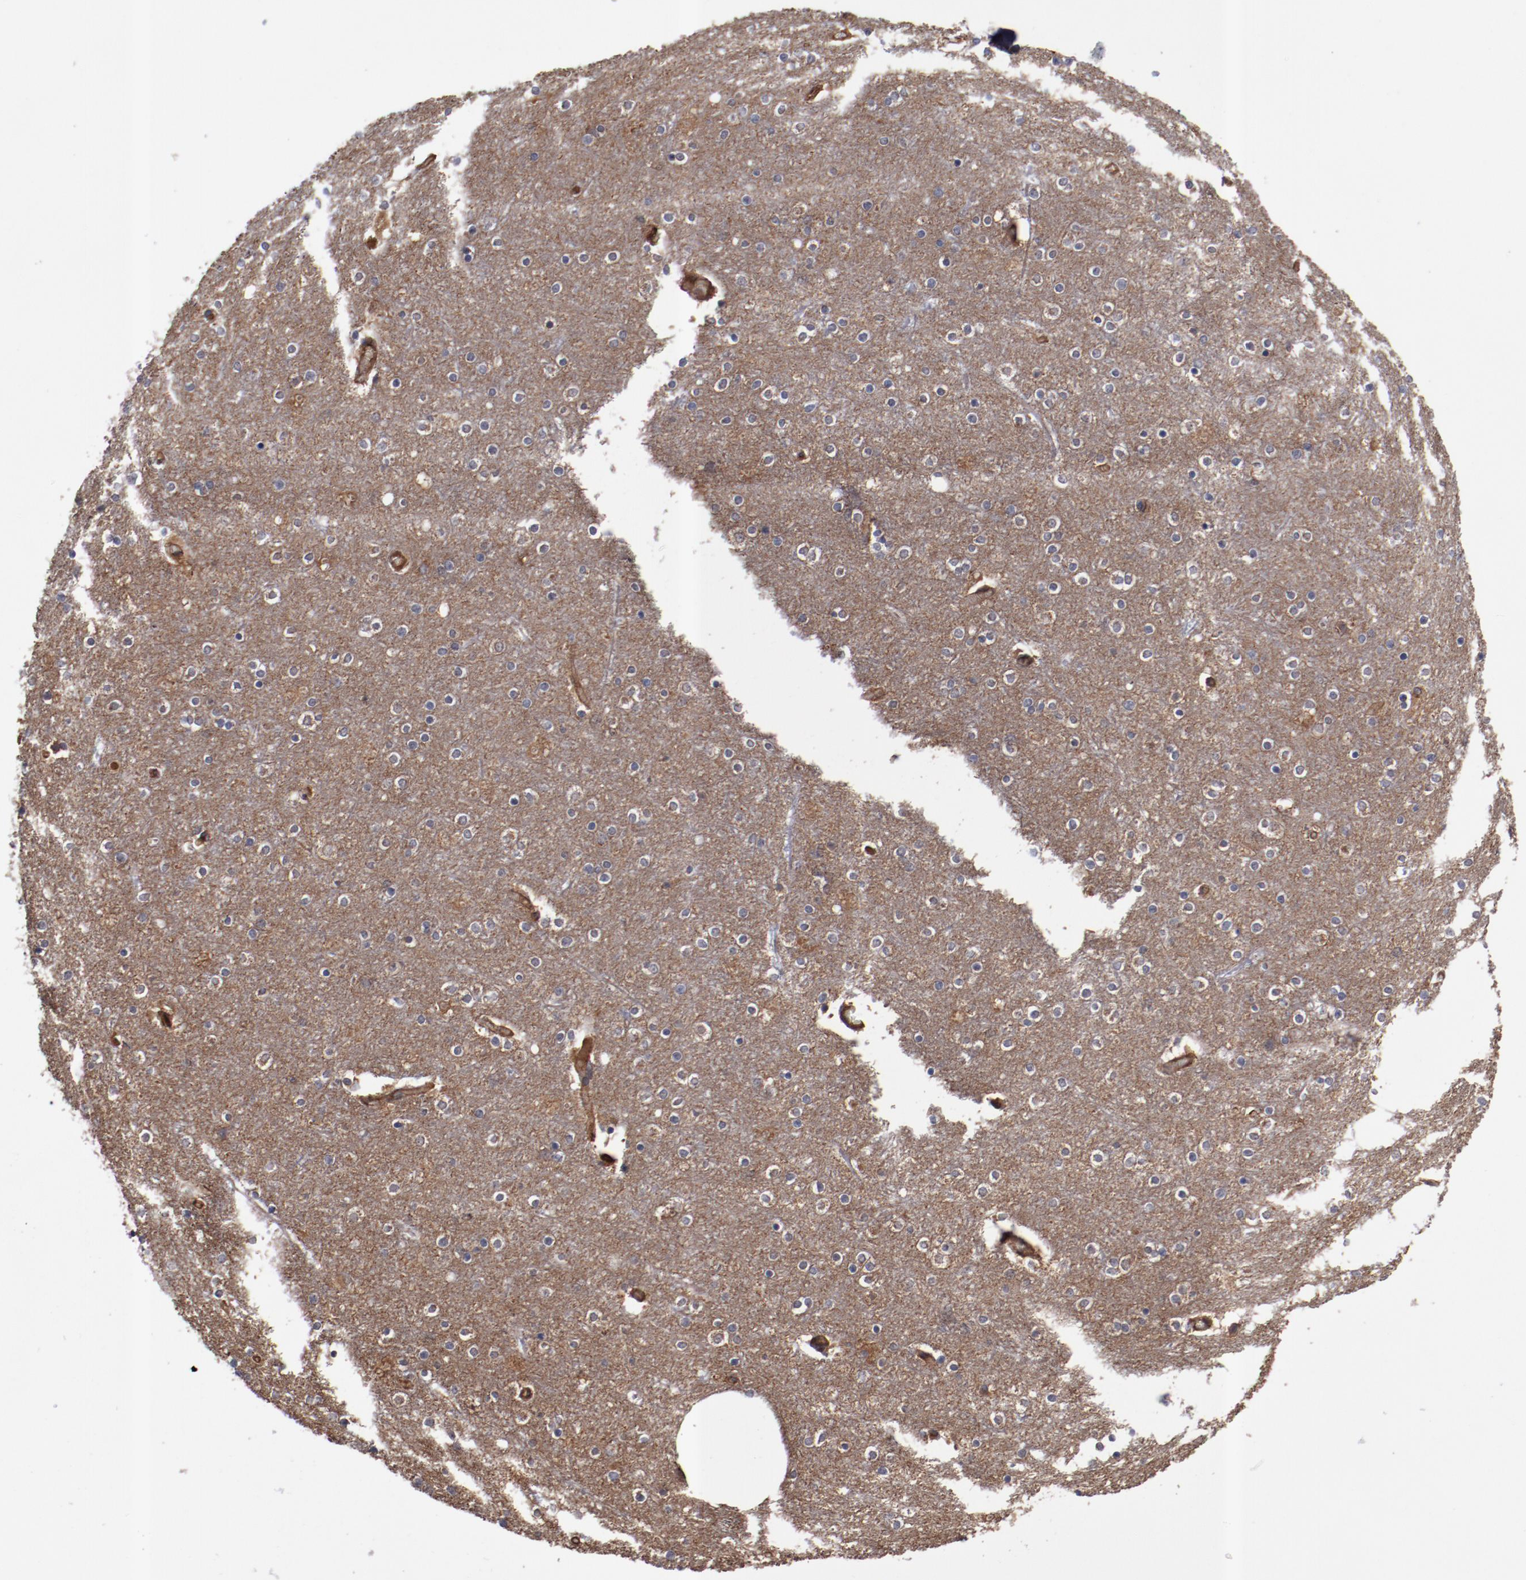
{"staining": {"intensity": "negative", "quantity": "none", "location": "none"}, "tissue": "cerebral cortex", "cell_type": "Endothelial cells", "image_type": "normal", "snomed": [{"axis": "morphology", "description": "Normal tissue, NOS"}, {"axis": "topography", "description": "Cerebral cortex"}], "caption": "Immunohistochemistry (IHC) of unremarkable human cerebral cortex displays no staining in endothelial cells.", "gene": "DNAAF2", "patient": {"sex": "female", "age": 54}}